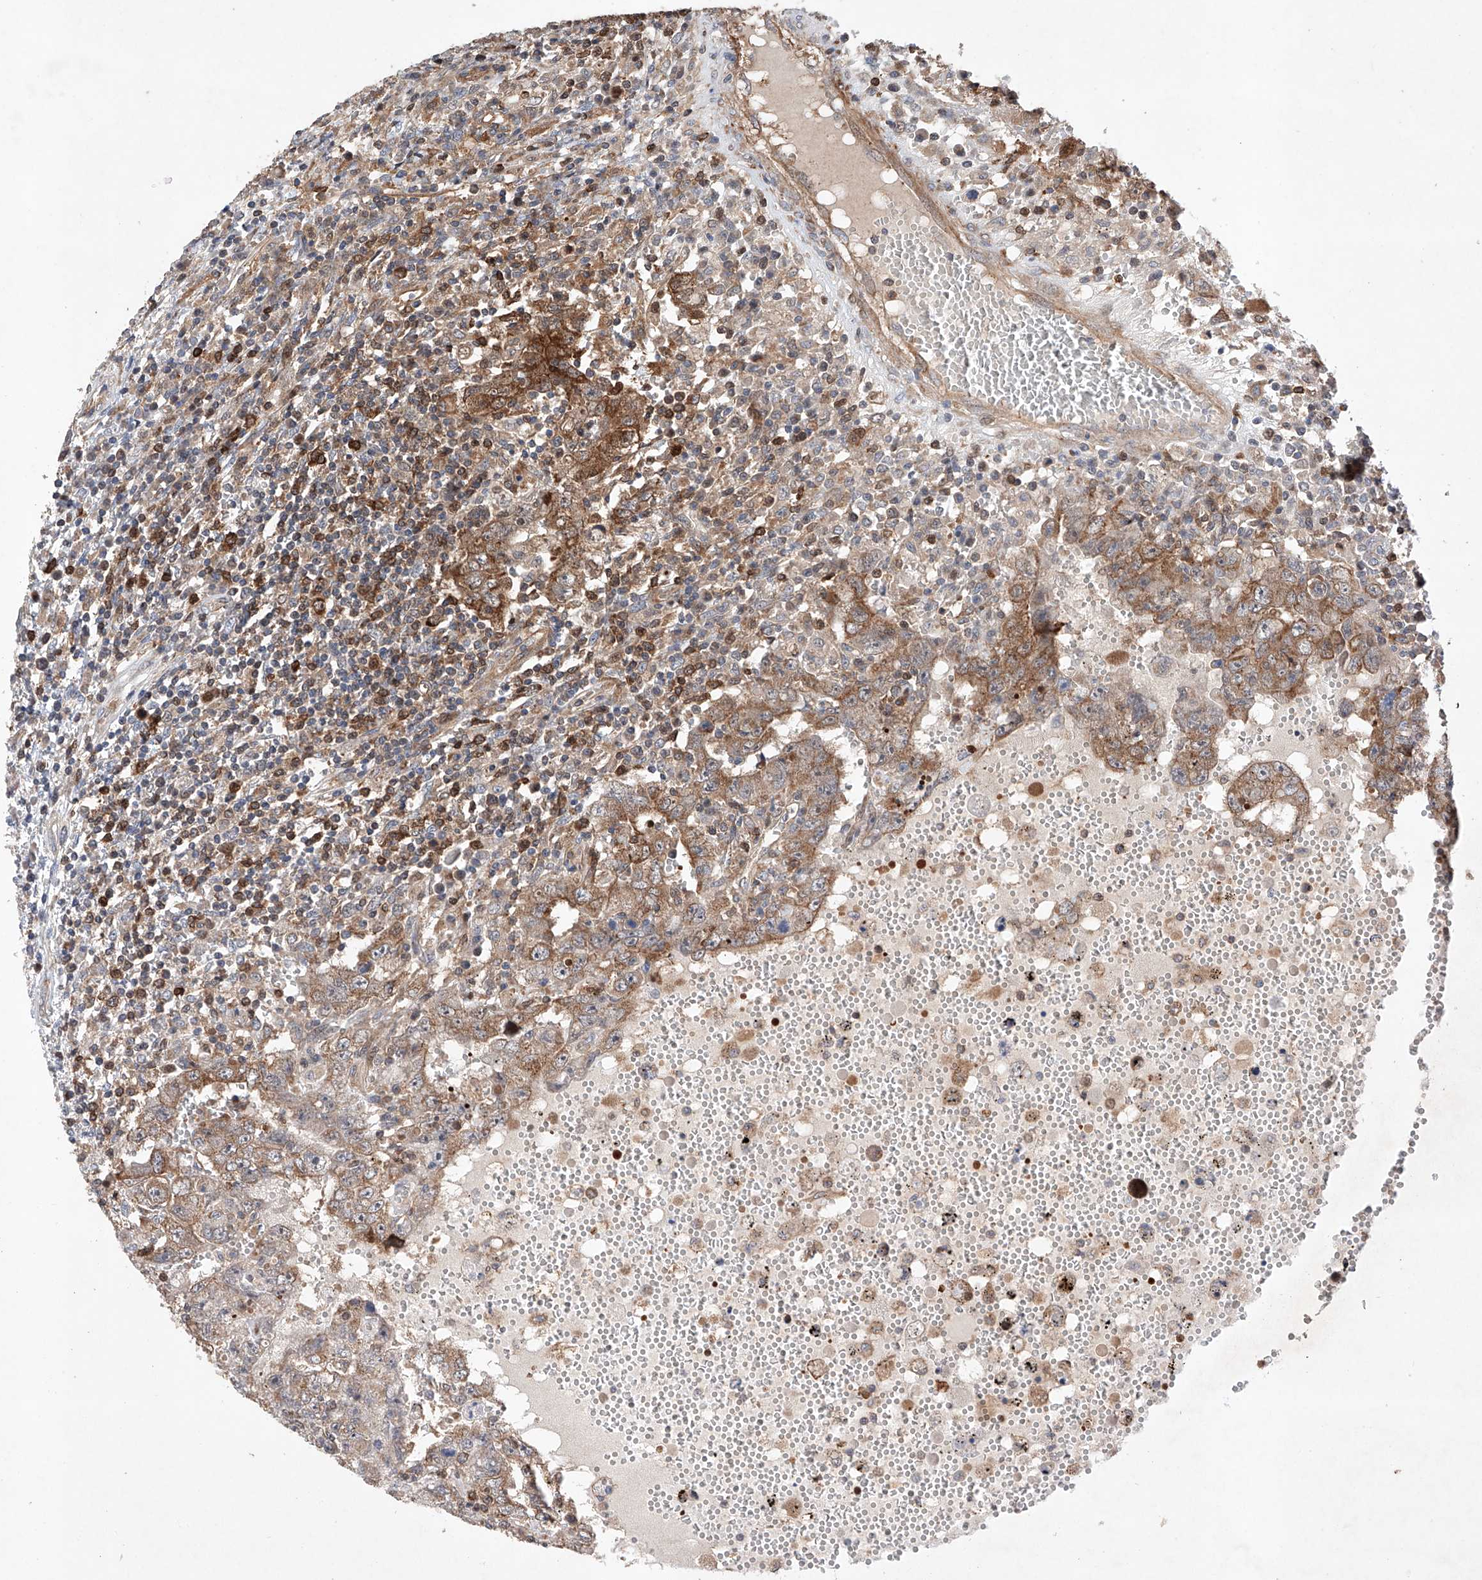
{"staining": {"intensity": "moderate", "quantity": ">75%", "location": "cytoplasmic/membranous"}, "tissue": "testis cancer", "cell_type": "Tumor cells", "image_type": "cancer", "snomed": [{"axis": "morphology", "description": "Carcinoma, Embryonal, NOS"}, {"axis": "topography", "description": "Testis"}], "caption": "A brown stain shows moderate cytoplasmic/membranous positivity of a protein in human testis cancer tumor cells. The staining is performed using DAB (3,3'-diaminobenzidine) brown chromogen to label protein expression. The nuclei are counter-stained blue using hematoxylin.", "gene": "TIMM23", "patient": {"sex": "male", "age": 26}}